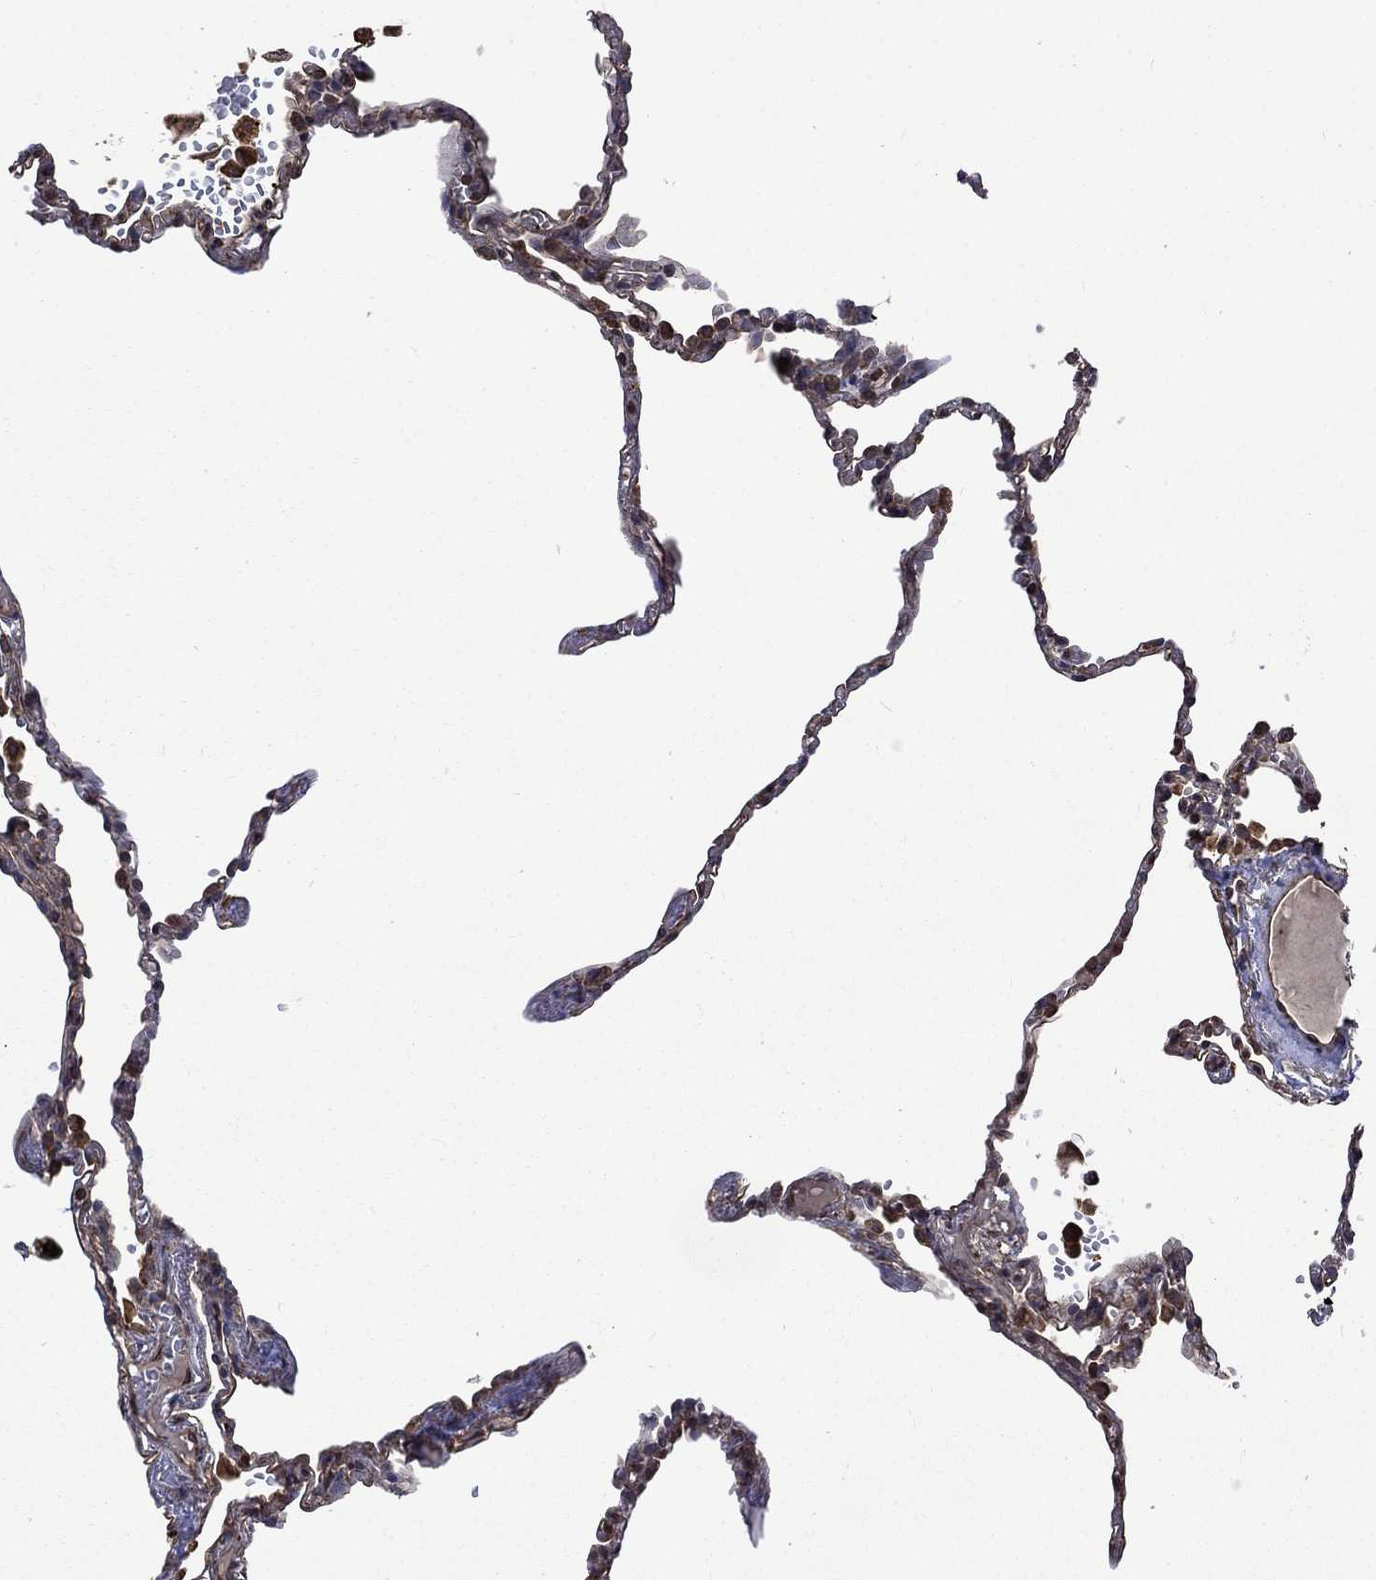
{"staining": {"intensity": "moderate", "quantity": "<25%", "location": "cytoplasmic/membranous"}, "tissue": "lung", "cell_type": "Alveolar cells", "image_type": "normal", "snomed": [{"axis": "morphology", "description": "Normal tissue, NOS"}, {"axis": "topography", "description": "Lung"}], "caption": "An immunohistochemistry histopathology image of benign tissue is shown. Protein staining in brown highlights moderate cytoplasmic/membranous positivity in lung within alveolar cells.", "gene": "ESRRA", "patient": {"sex": "male", "age": 78}}